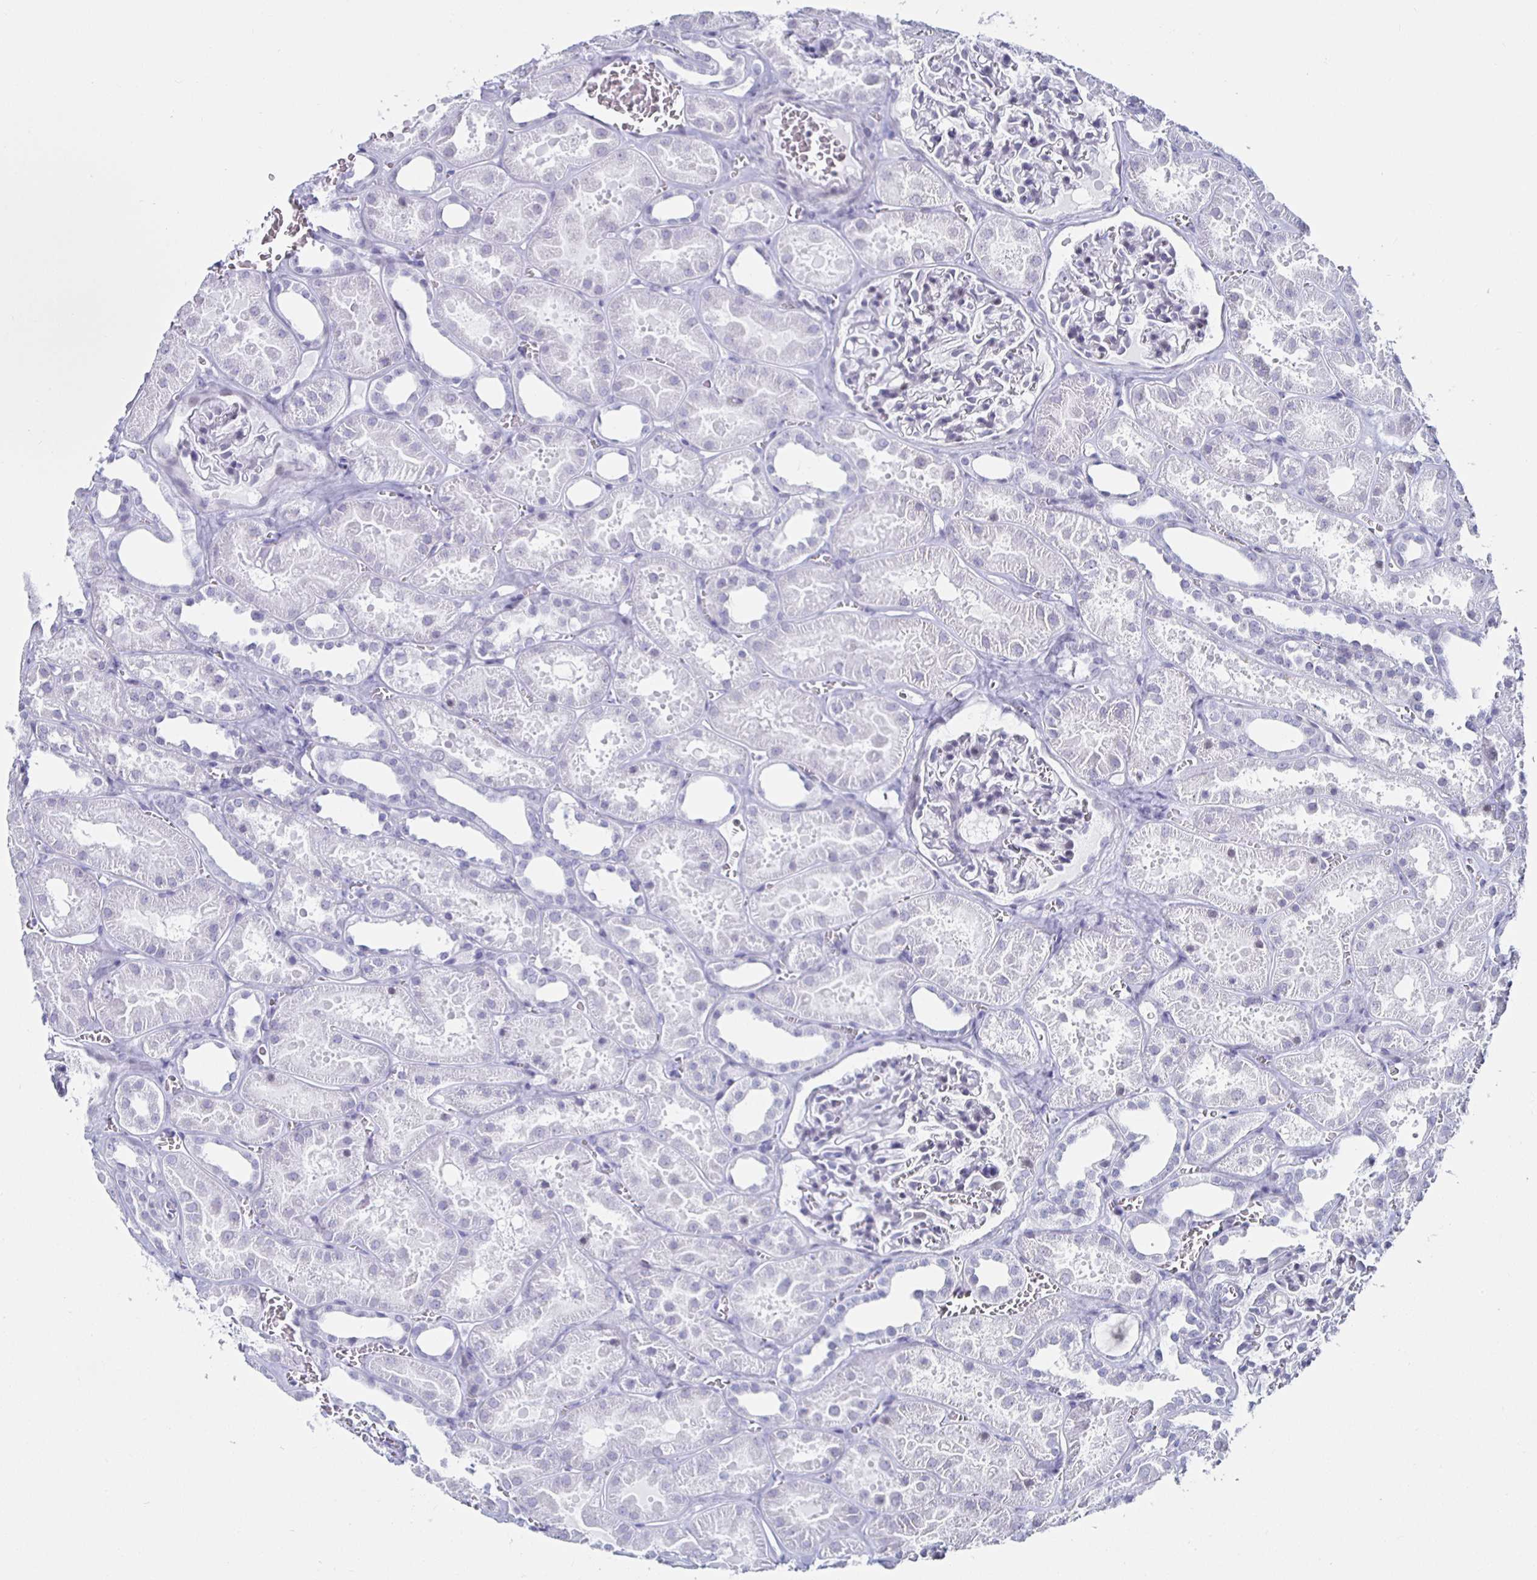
{"staining": {"intensity": "negative", "quantity": "none", "location": "none"}, "tissue": "kidney", "cell_type": "Cells in glomeruli", "image_type": "normal", "snomed": [{"axis": "morphology", "description": "Normal tissue, NOS"}, {"axis": "topography", "description": "Kidney"}], "caption": "Immunohistochemical staining of unremarkable human kidney exhibits no significant positivity in cells in glomeruli. (Stains: DAB immunohistochemistry with hematoxylin counter stain, Microscopy: brightfield microscopy at high magnification).", "gene": "KRT4", "patient": {"sex": "female", "age": 41}}